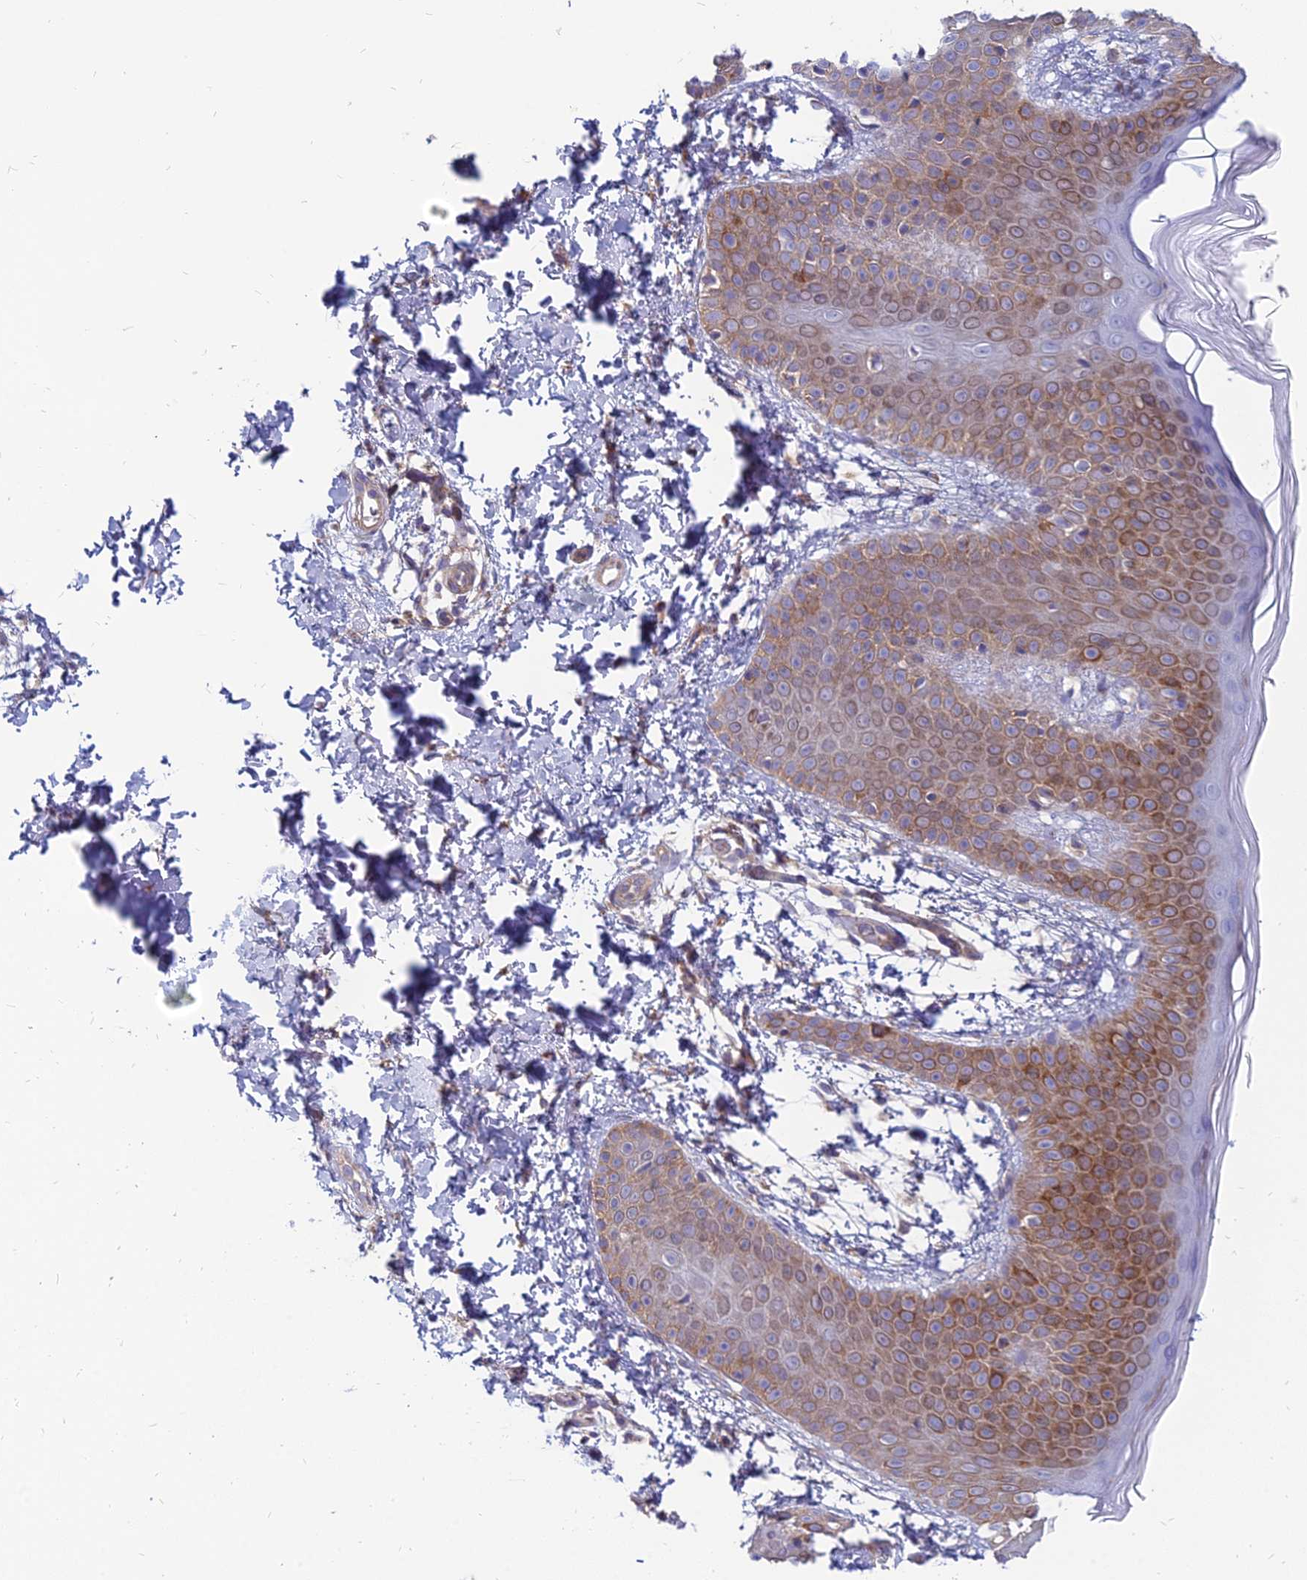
{"staining": {"intensity": "weak", "quantity": ">75%", "location": "cytoplasmic/membranous"}, "tissue": "skin", "cell_type": "Fibroblasts", "image_type": "normal", "snomed": [{"axis": "morphology", "description": "Normal tissue, NOS"}, {"axis": "topography", "description": "Skin"}], "caption": "This image shows benign skin stained with immunohistochemistry to label a protein in brown. The cytoplasmic/membranous of fibroblasts show weak positivity for the protein. Nuclei are counter-stained blue.", "gene": "TXLNA", "patient": {"sex": "male", "age": 36}}